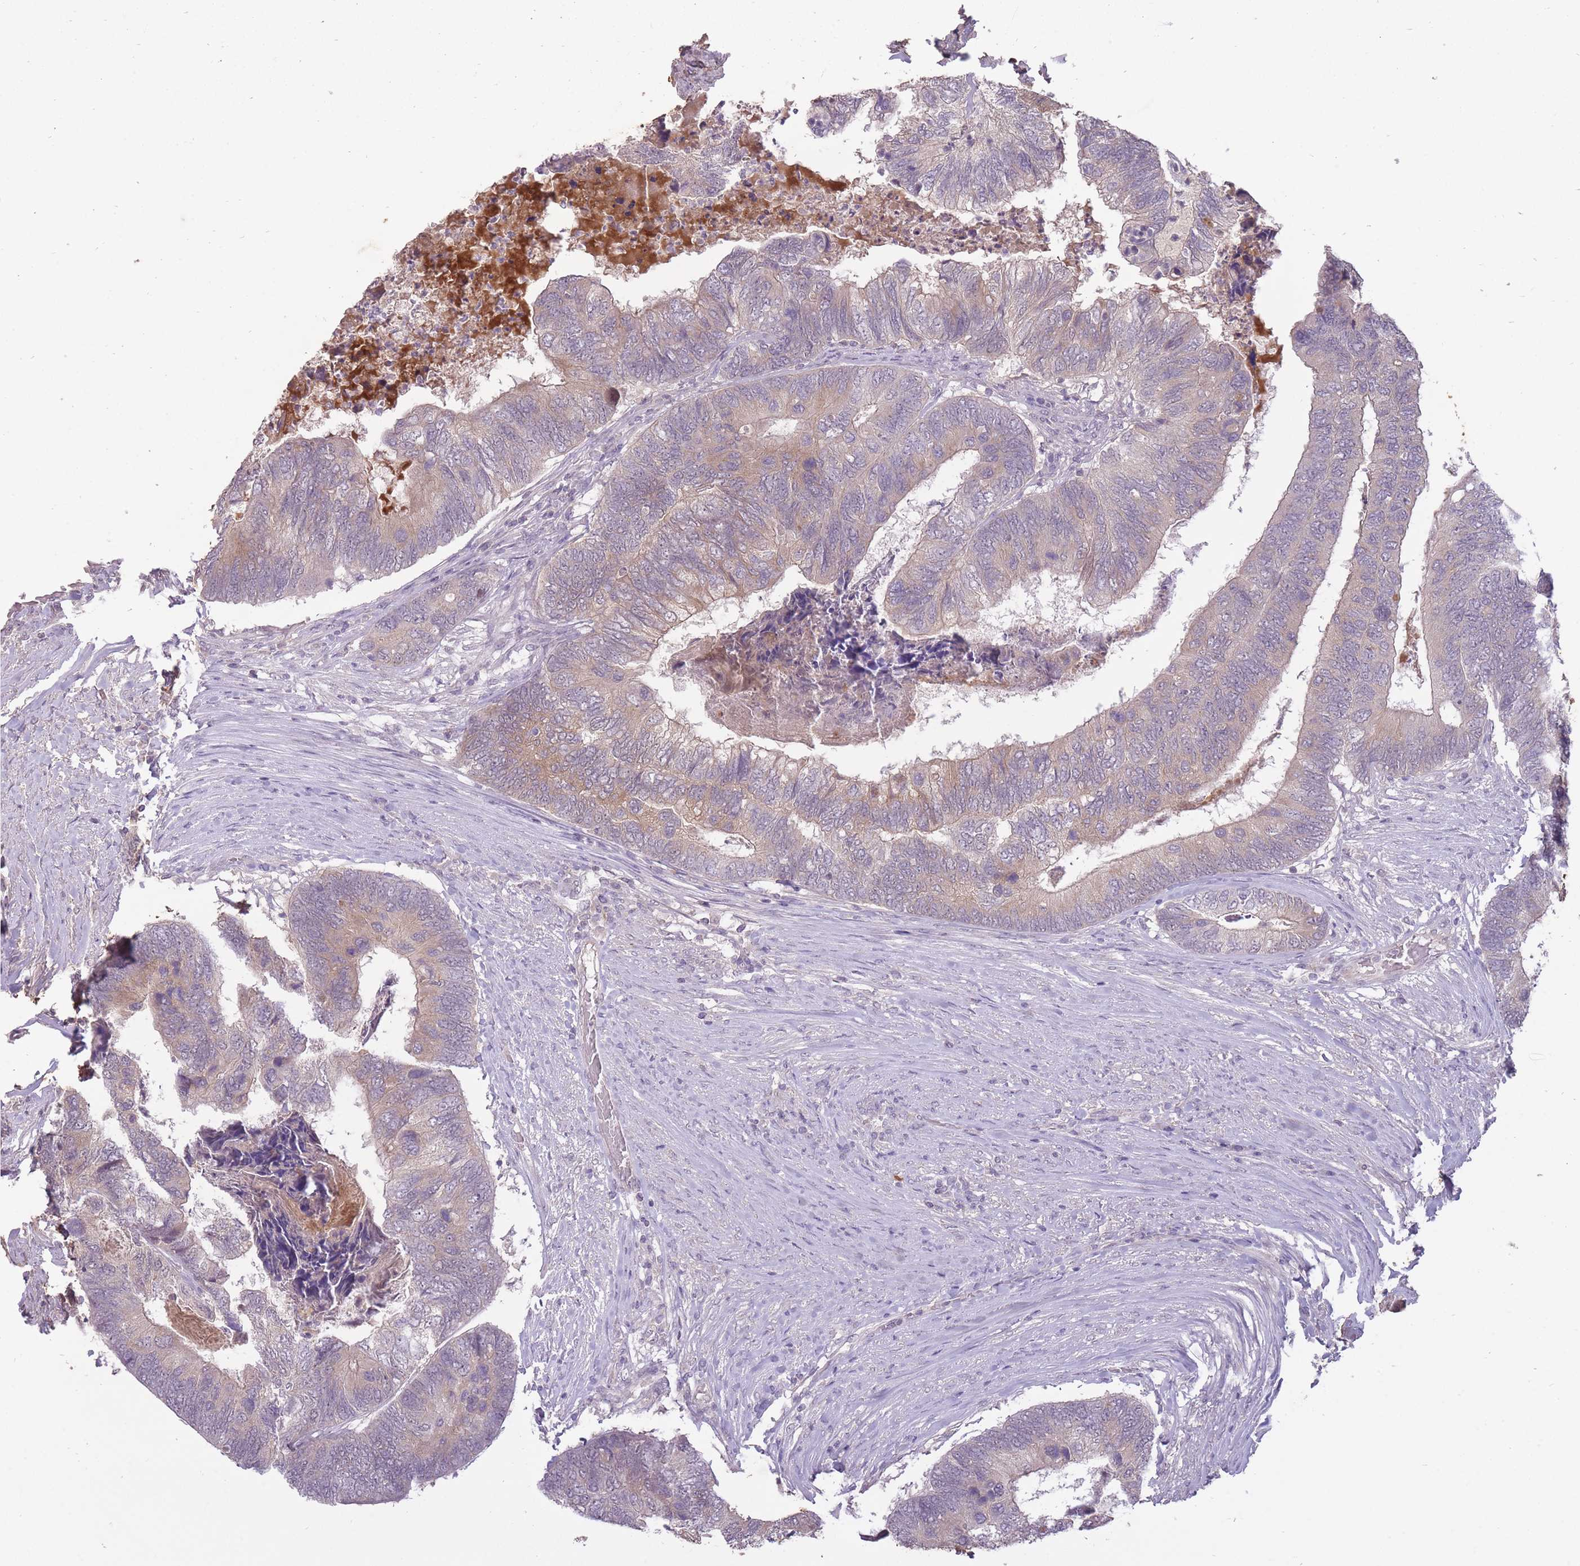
{"staining": {"intensity": "weak", "quantity": "25%-75%", "location": "cytoplasmic/membranous"}, "tissue": "colorectal cancer", "cell_type": "Tumor cells", "image_type": "cancer", "snomed": [{"axis": "morphology", "description": "Adenocarcinoma, NOS"}, {"axis": "topography", "description": "Colon"}], "caption": "Immunohistochemistry (DAB (3,3'-diaminobenzidine)) staining of adenocarcinoma (colorectal) displays weak cytoplasmic/membranous protein expression in about 25%-75% of tumor cells.", "gene": "LRATD2", "patient": {"sex": "female", "age": 67}}